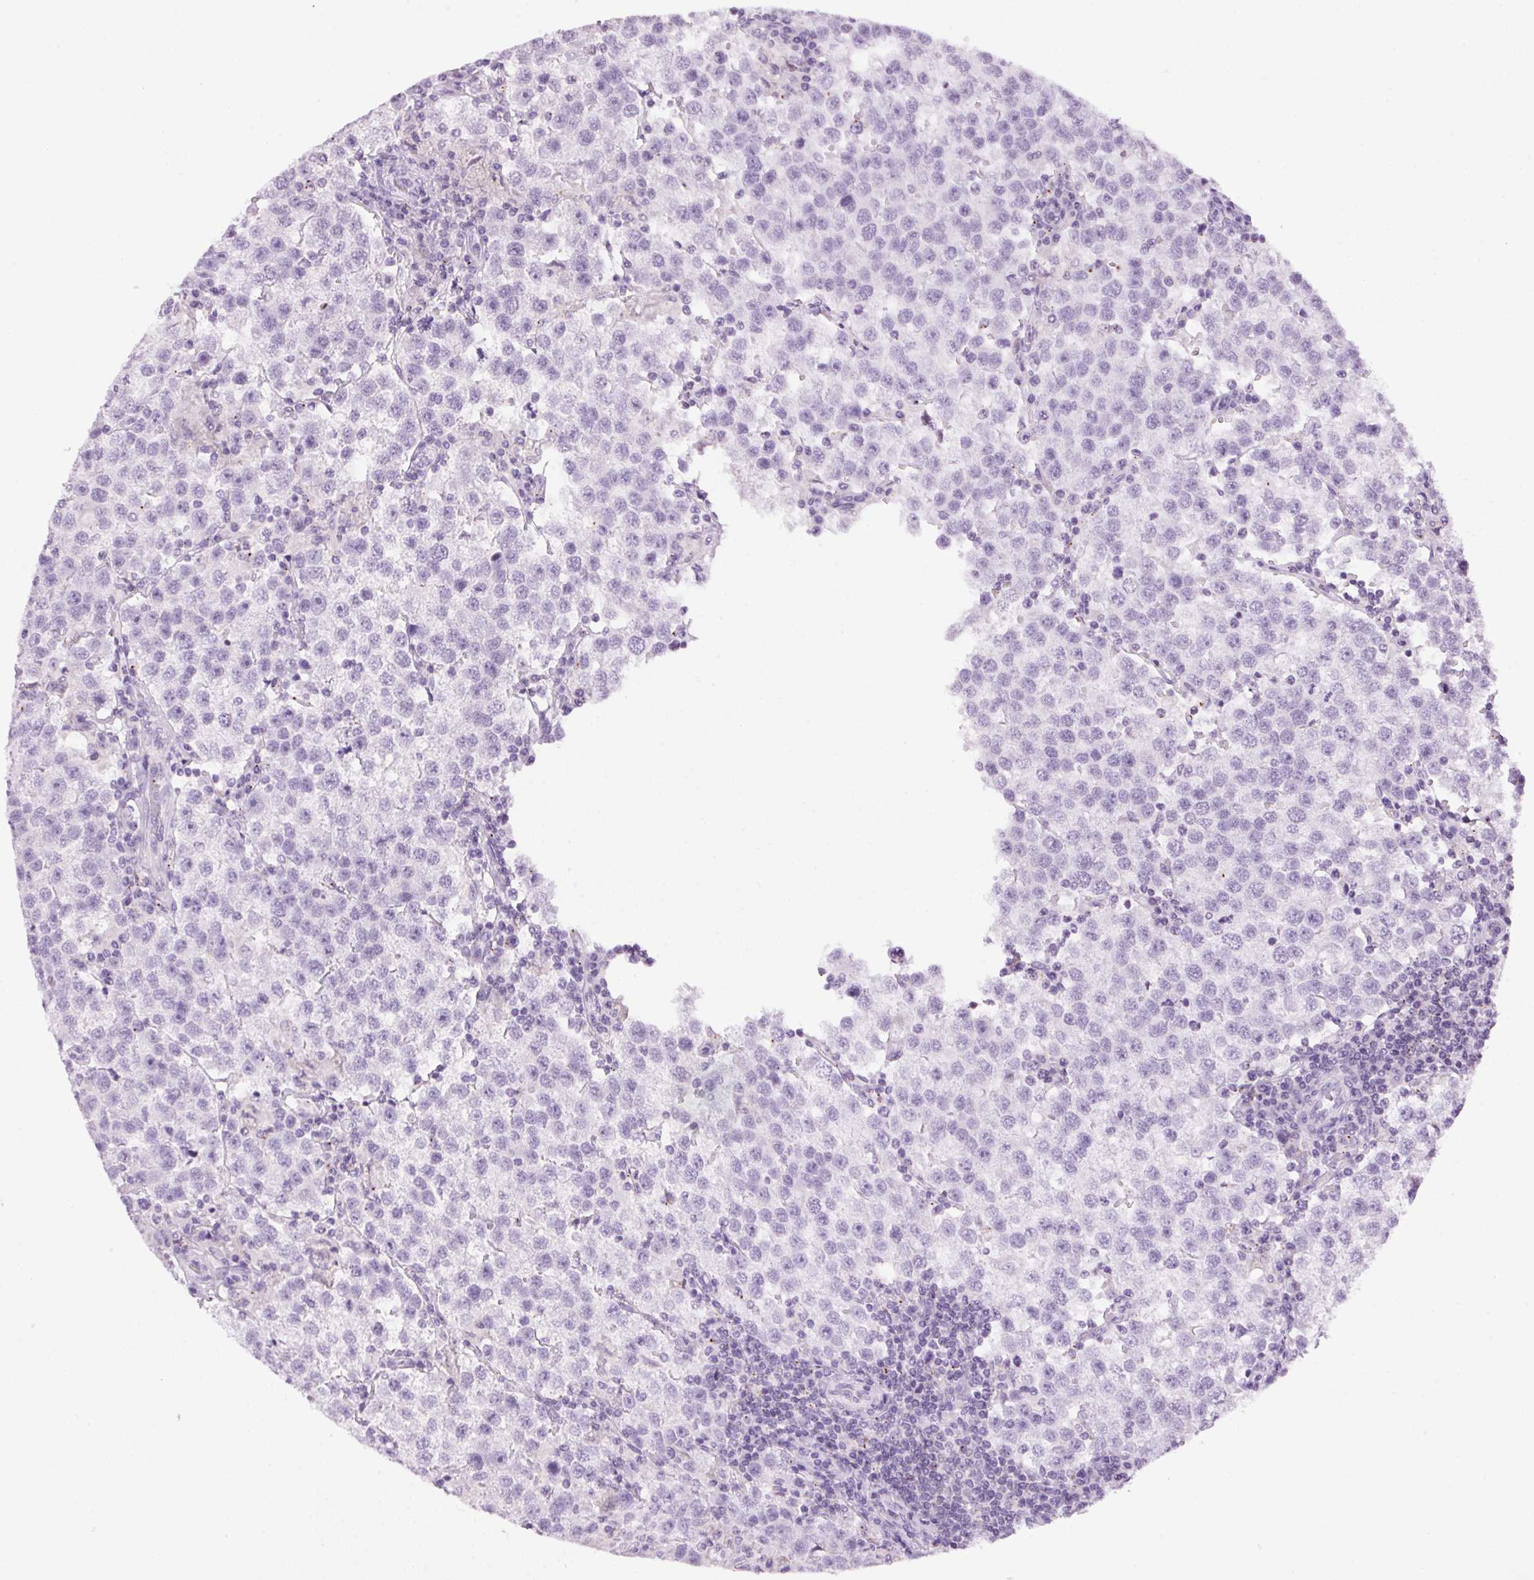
{"staining": {"intensity": "negative", "quantity": "none", "location": "none"}, "tissue": "testis cancer", "cell_type": "Tumor cells", "image_type": "cancer", "snomed": [{"axis": "morphology", "description": "Seminoma, NOS"}, {"axis": "topography", "description": "Testis"}], "caption": "Tumor cells are negative for brown protein staining in testis cancer (seminoma). (DAB immunohistochemistry visualized using brightfield microscopy, high magnification).", "gene": "TMEM88B", "patient": {"sex": "male", "age": 37}}